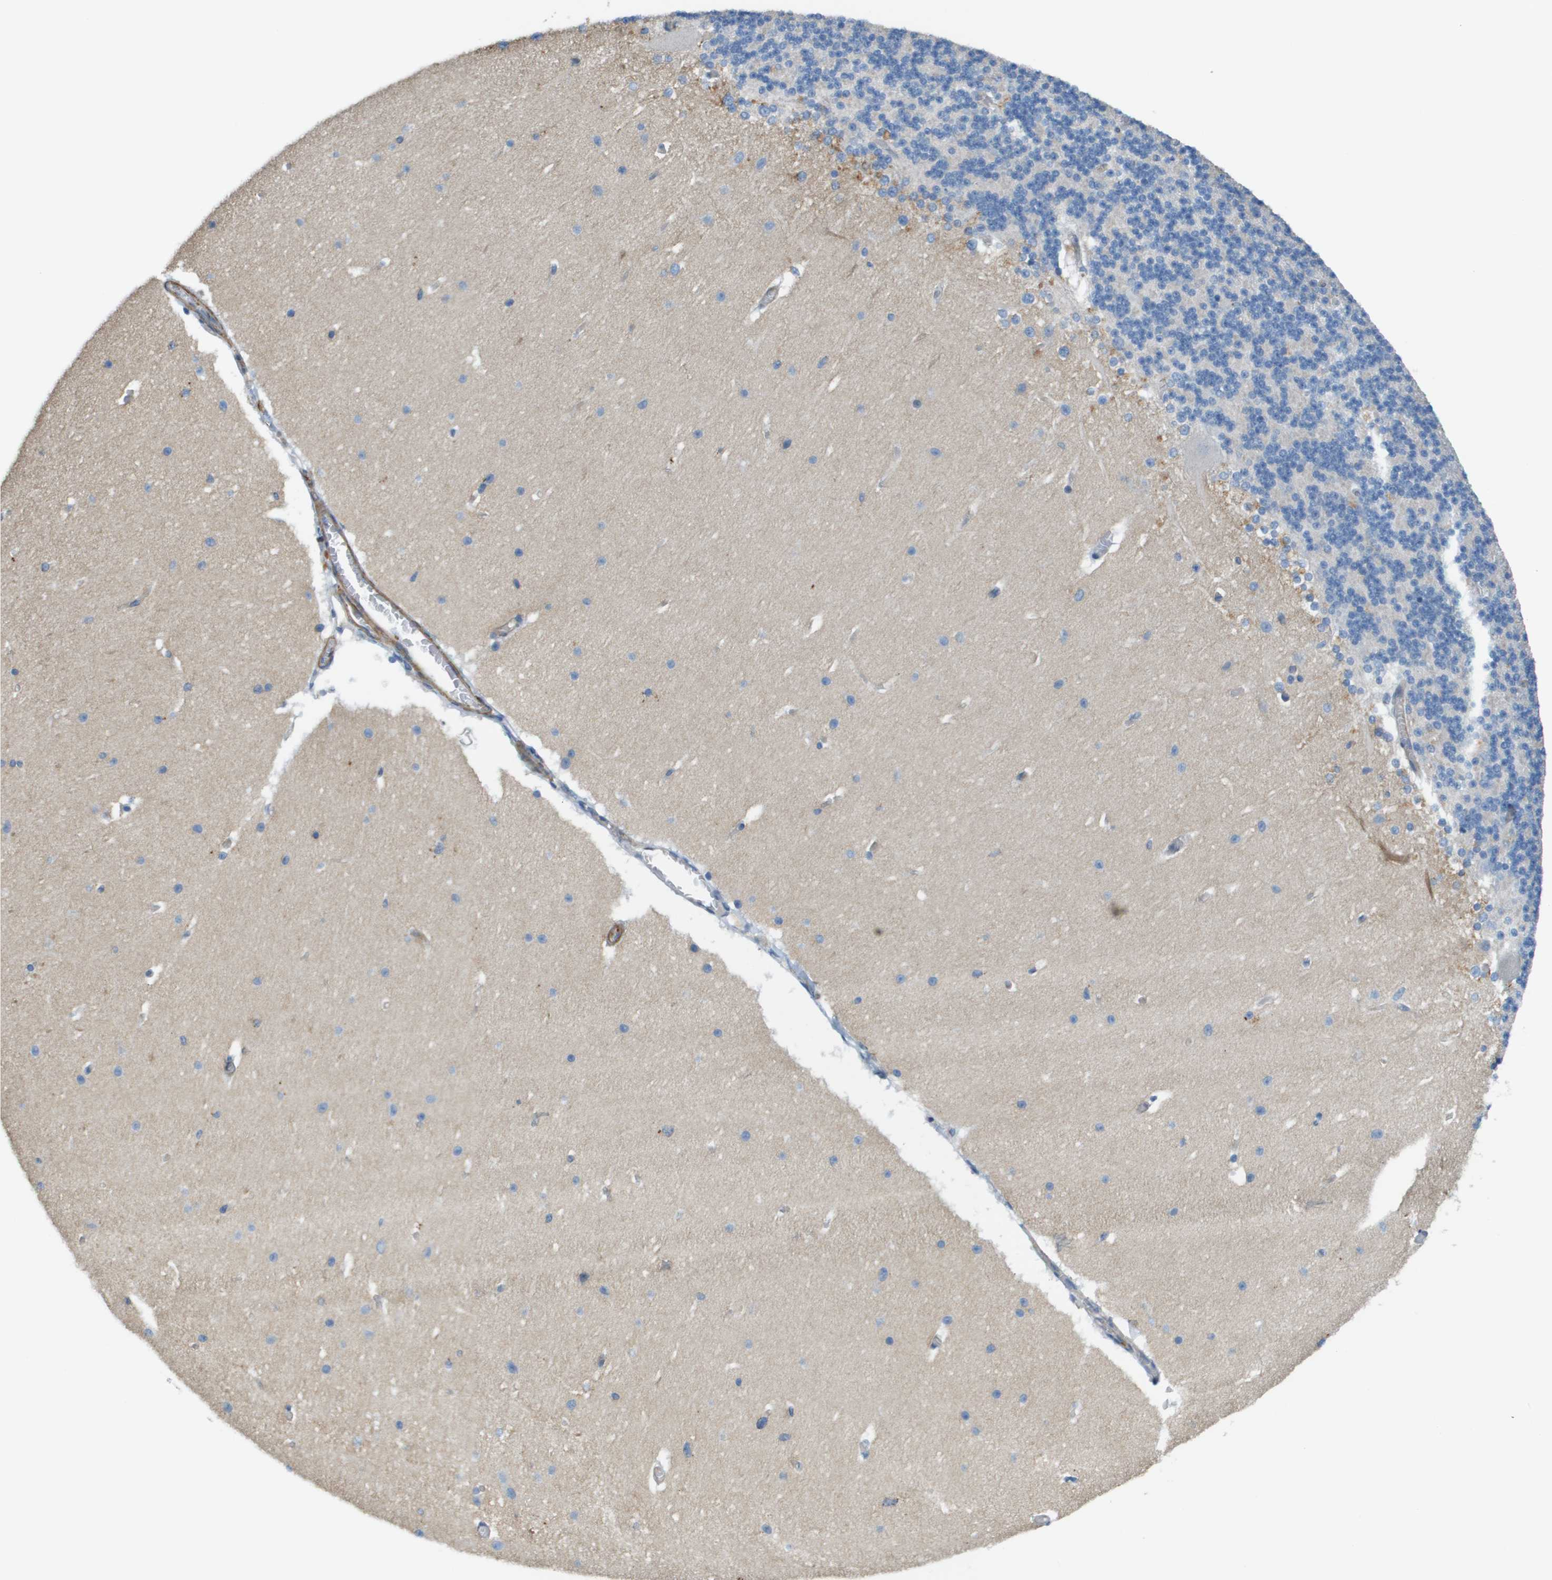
{"staining": {"intensity": "negative", "quantity": "none", "location": "none"}, "tissue": "cerebellum", "cell_type": "Cells in granular layer", "image_type": "normal", "snomed": [{"axis": "morphology", "description": "Normal tissue, NOS"}, {"axis": "topography", "description": "Cerebellum"}], "caption": "Photomicrograph shows no protein staining in cells in granular layer of normal cerebellum. (DAB immunohistochemistry with hematoxylin counter stain).", "gene": "MYH11", "patient": {"sex": "female", "age": 19}}